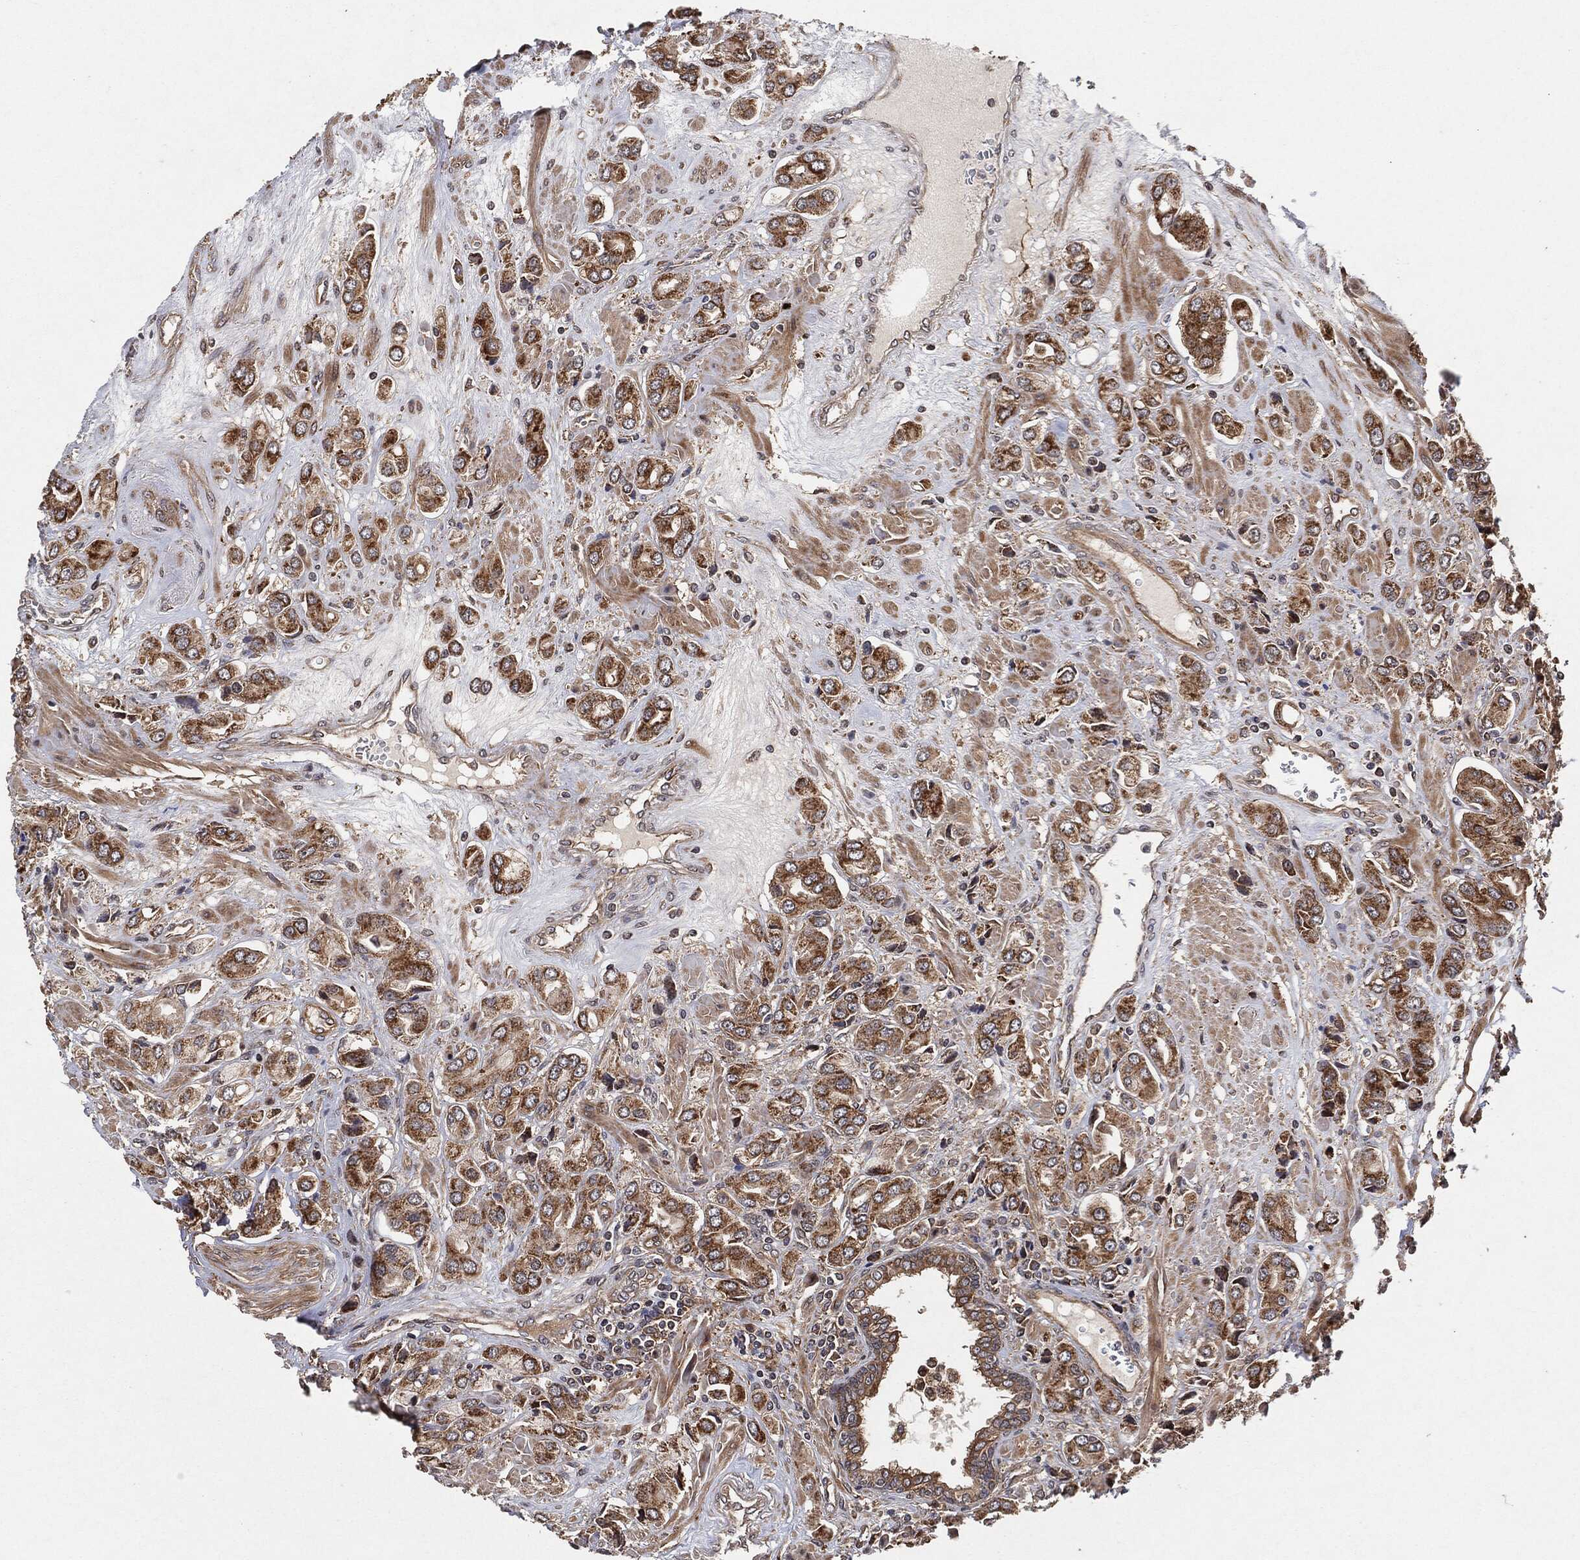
{"staining": {"intensity": "strong", "quantity": ">75%", "location": "cytoplasmic/membranous"}, "tissue": "prostate cancer", "cell_type": "Tumor cells", "image_type": "cancer", "snomed": [{"axis": "morphology", "description": "Adenocarcinoma, NOS"}, {"axis": "topography", "description": "Prostate and seminal vesicle, NOS"}, {"axis": "topography", "description": "Prostate"}], "caption": "Prostate cancer (adenocarcinoma) tissue displays strong cytoplasmic/membranous expression in about >75% of tumor cells The protein of interest is stained brown, and the nuclei are stained in blue (DAB (3,3'-diaminobenzidine) IHC with brightfield microscopy, high magnification).", "gene": "BCAR1", "patient": {"sex": "male", "age": 69}}